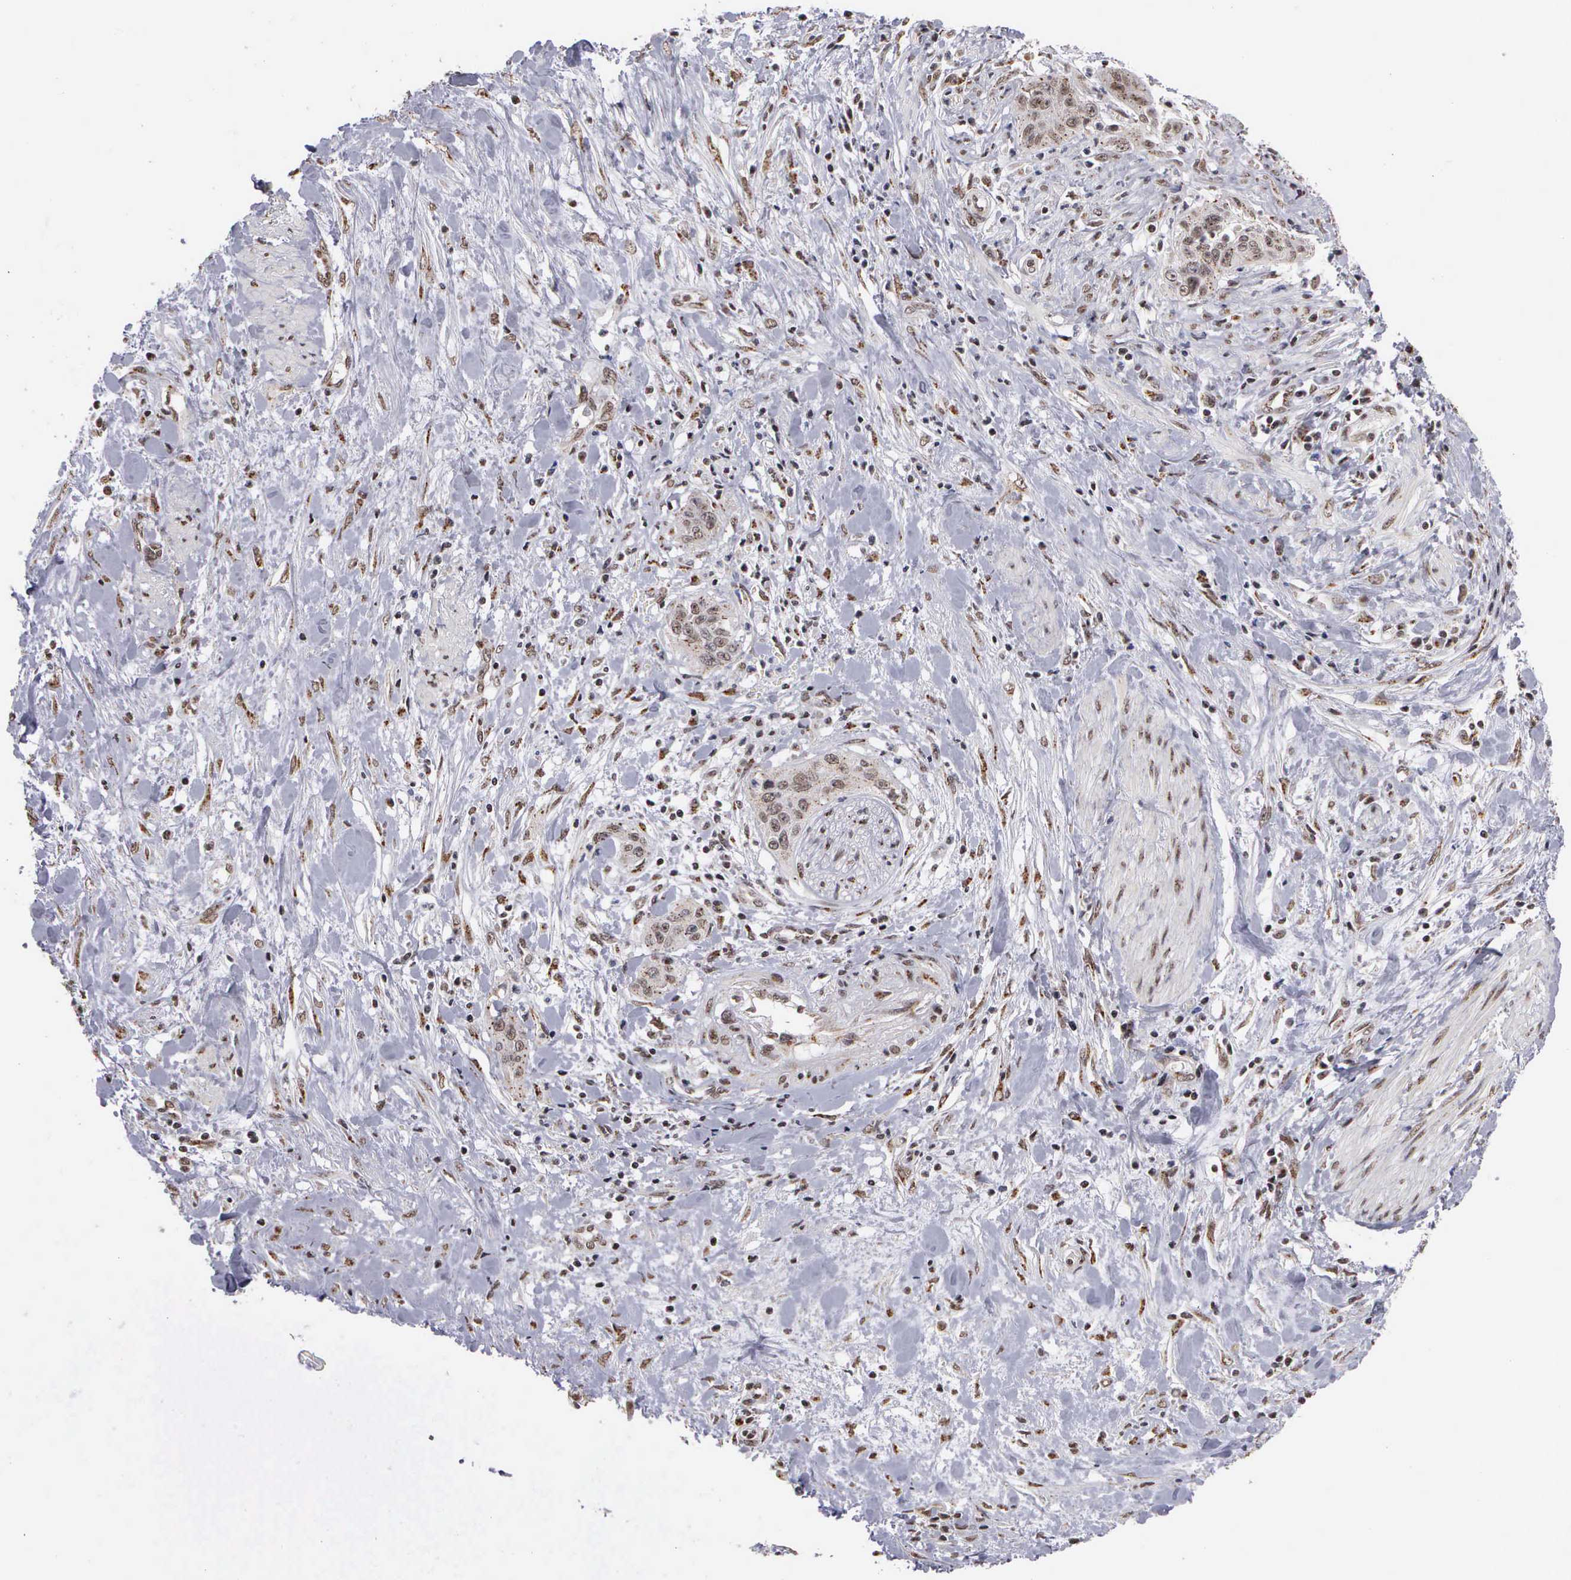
{"staining": {"intensity": "weak", "quantity": ">75%", "location": "cytoplasmic/membranous,nuclear"}, "tissue": "cervical cancer", "cell_type": "Tumor cells", "image_type": "cancer", "snomed": [{"axis": "morphology", "description": "Squamous cell carcinoma, NOS"}, {"axis": "topography", "description": "Cervix"}], "caption": "Cervical cancer stained with immunohistochemistry (IHC) displays weak cytoplasmic/membranous and nuclear expression in about >75% of tumor cells.", "gene": "GTF2A1", "patient": {"sex": "female", "age": 41}}